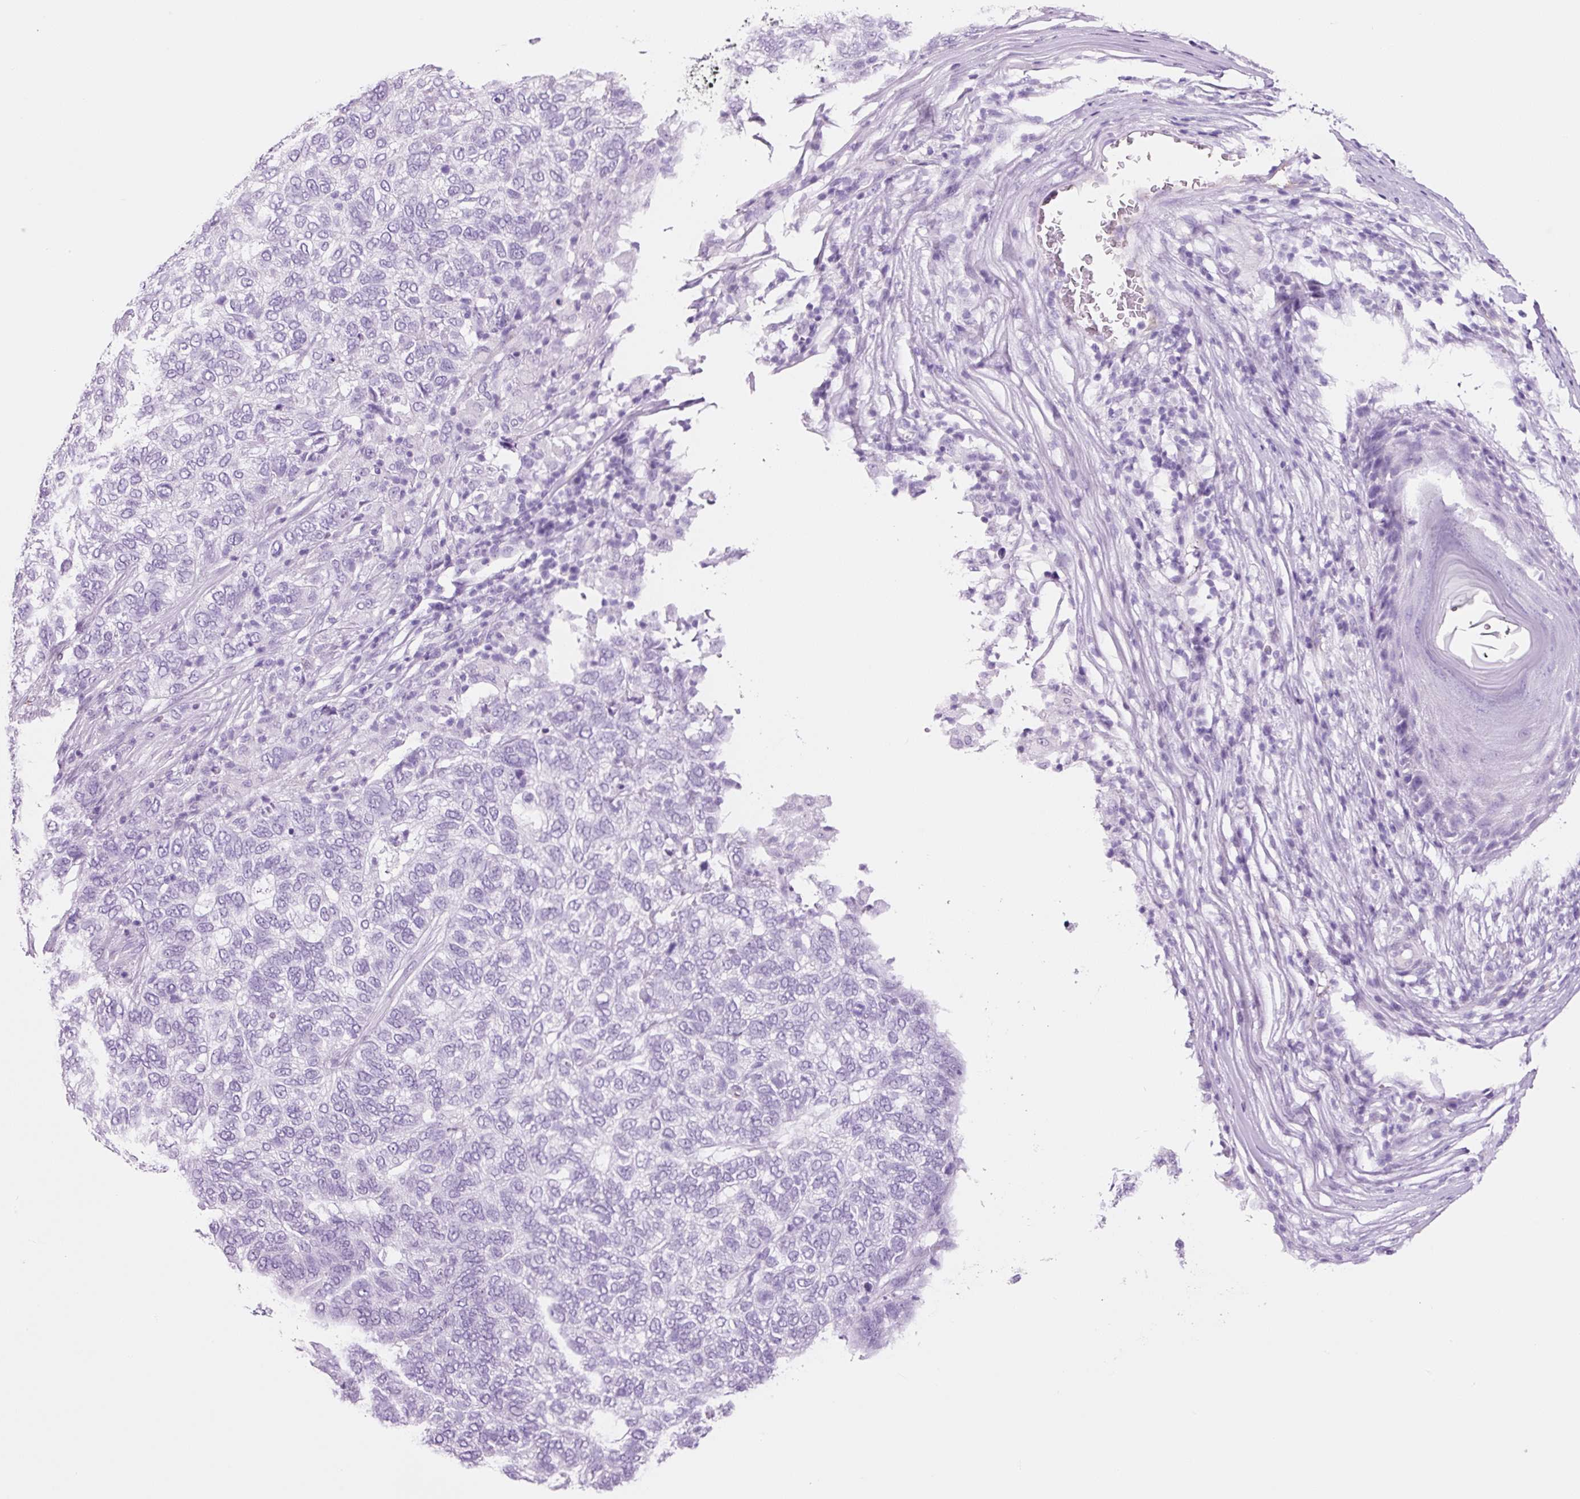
{"staining": {"intensity": "negative", "quantity": "none", "location": "none"}, "tissue": "skin cancer", "cell_type": "Tumor cells", "image_type": "cancer", "snomed": [{"axis": "morphology", "description": "Basal cell carcinoma"}, {"axis": "topography", "description": "Skin"}], "caption": "This is an immunohistochemistry (IHC) micrograph of human skin basal cell carcinoma. There is no positivity in tumor cells.", "gene": "ADSS1", "patient": {"sex": "female", "age": 65}}